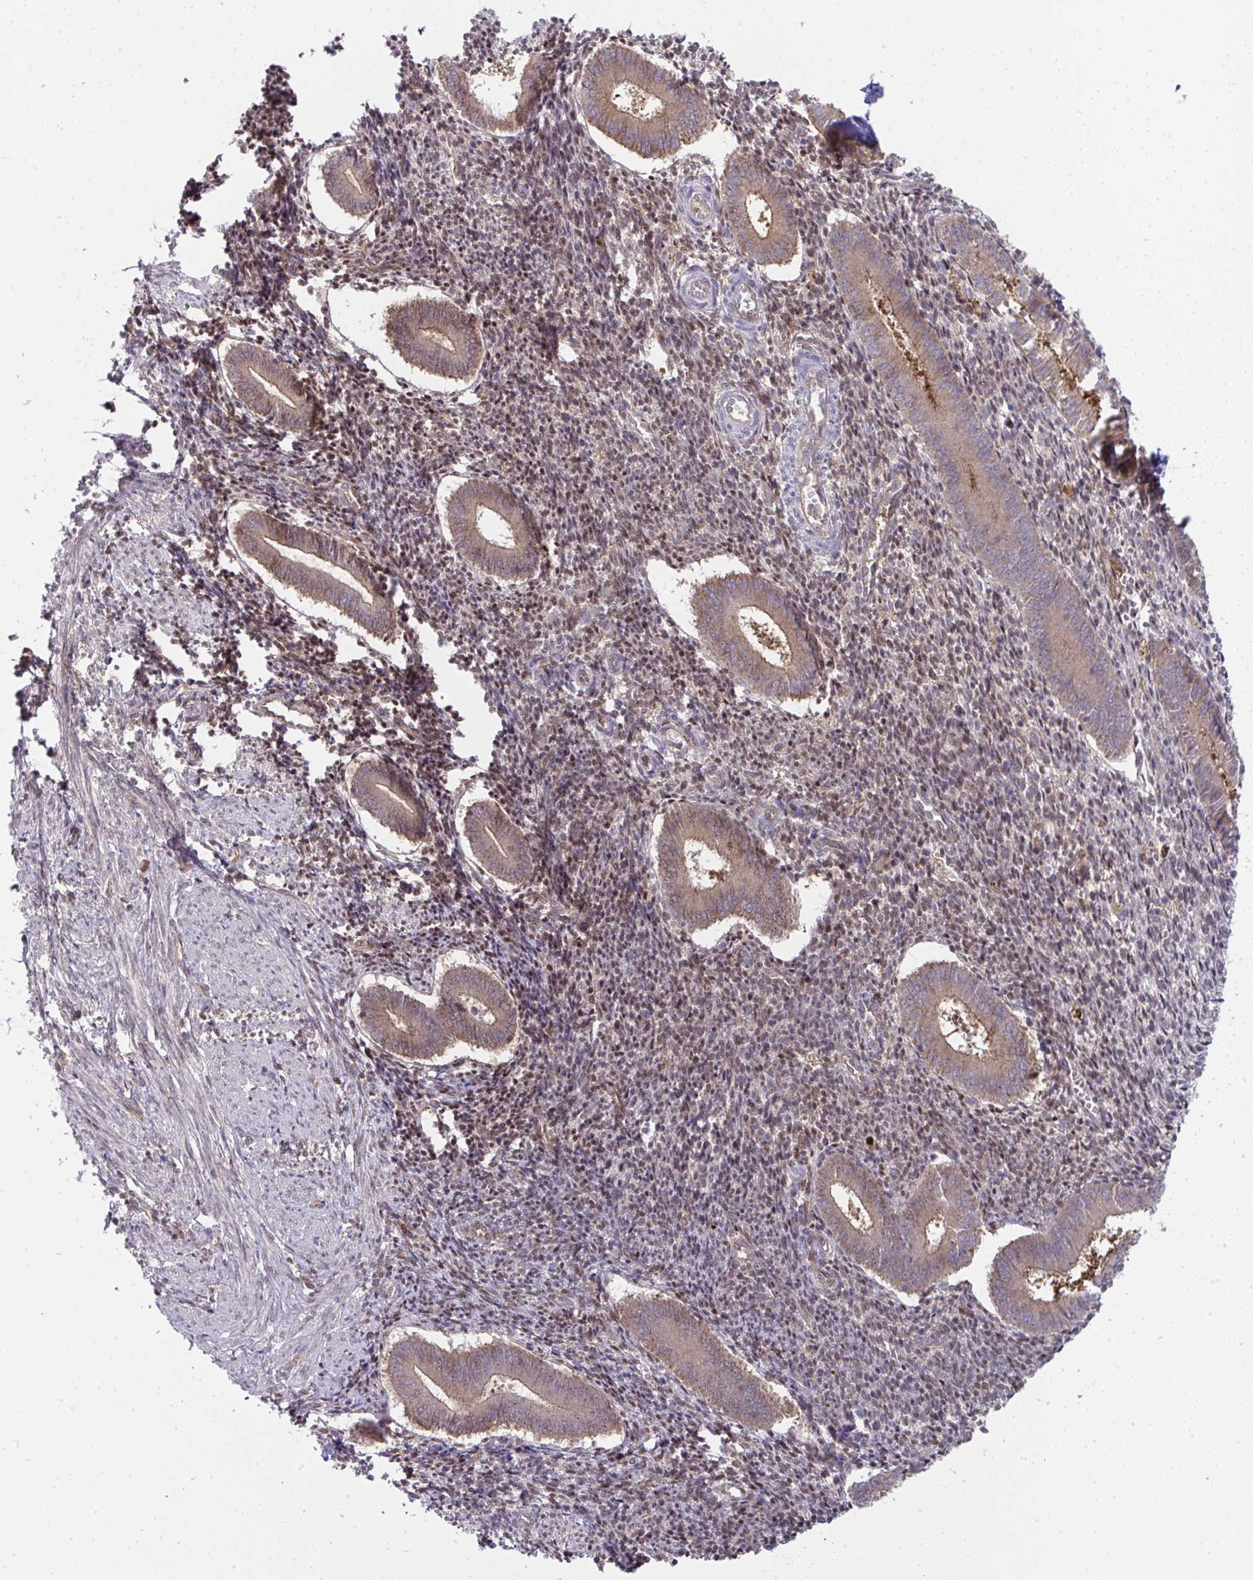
{"staining": {"intensity": "moderate", "quantity": "<25%", "location": "nuclear"}, "tissue": "endometrium", "cell_type": "Cells in endometrial stroma", "image_type": "normal", "snomed": [{"axis": "morphology", "description": "Normal tissue, NOS"}, {"axis": "topography", "description": "Endometrium"}], "caption": "Moderate nuclear positivity for a protein is seen in about <25% of cells in endometrial stroma of unremarkable endometrium using immunohistochemistry.", "gene": "ALDH16A1", "patient": {"sex": "female", "age": 25}}